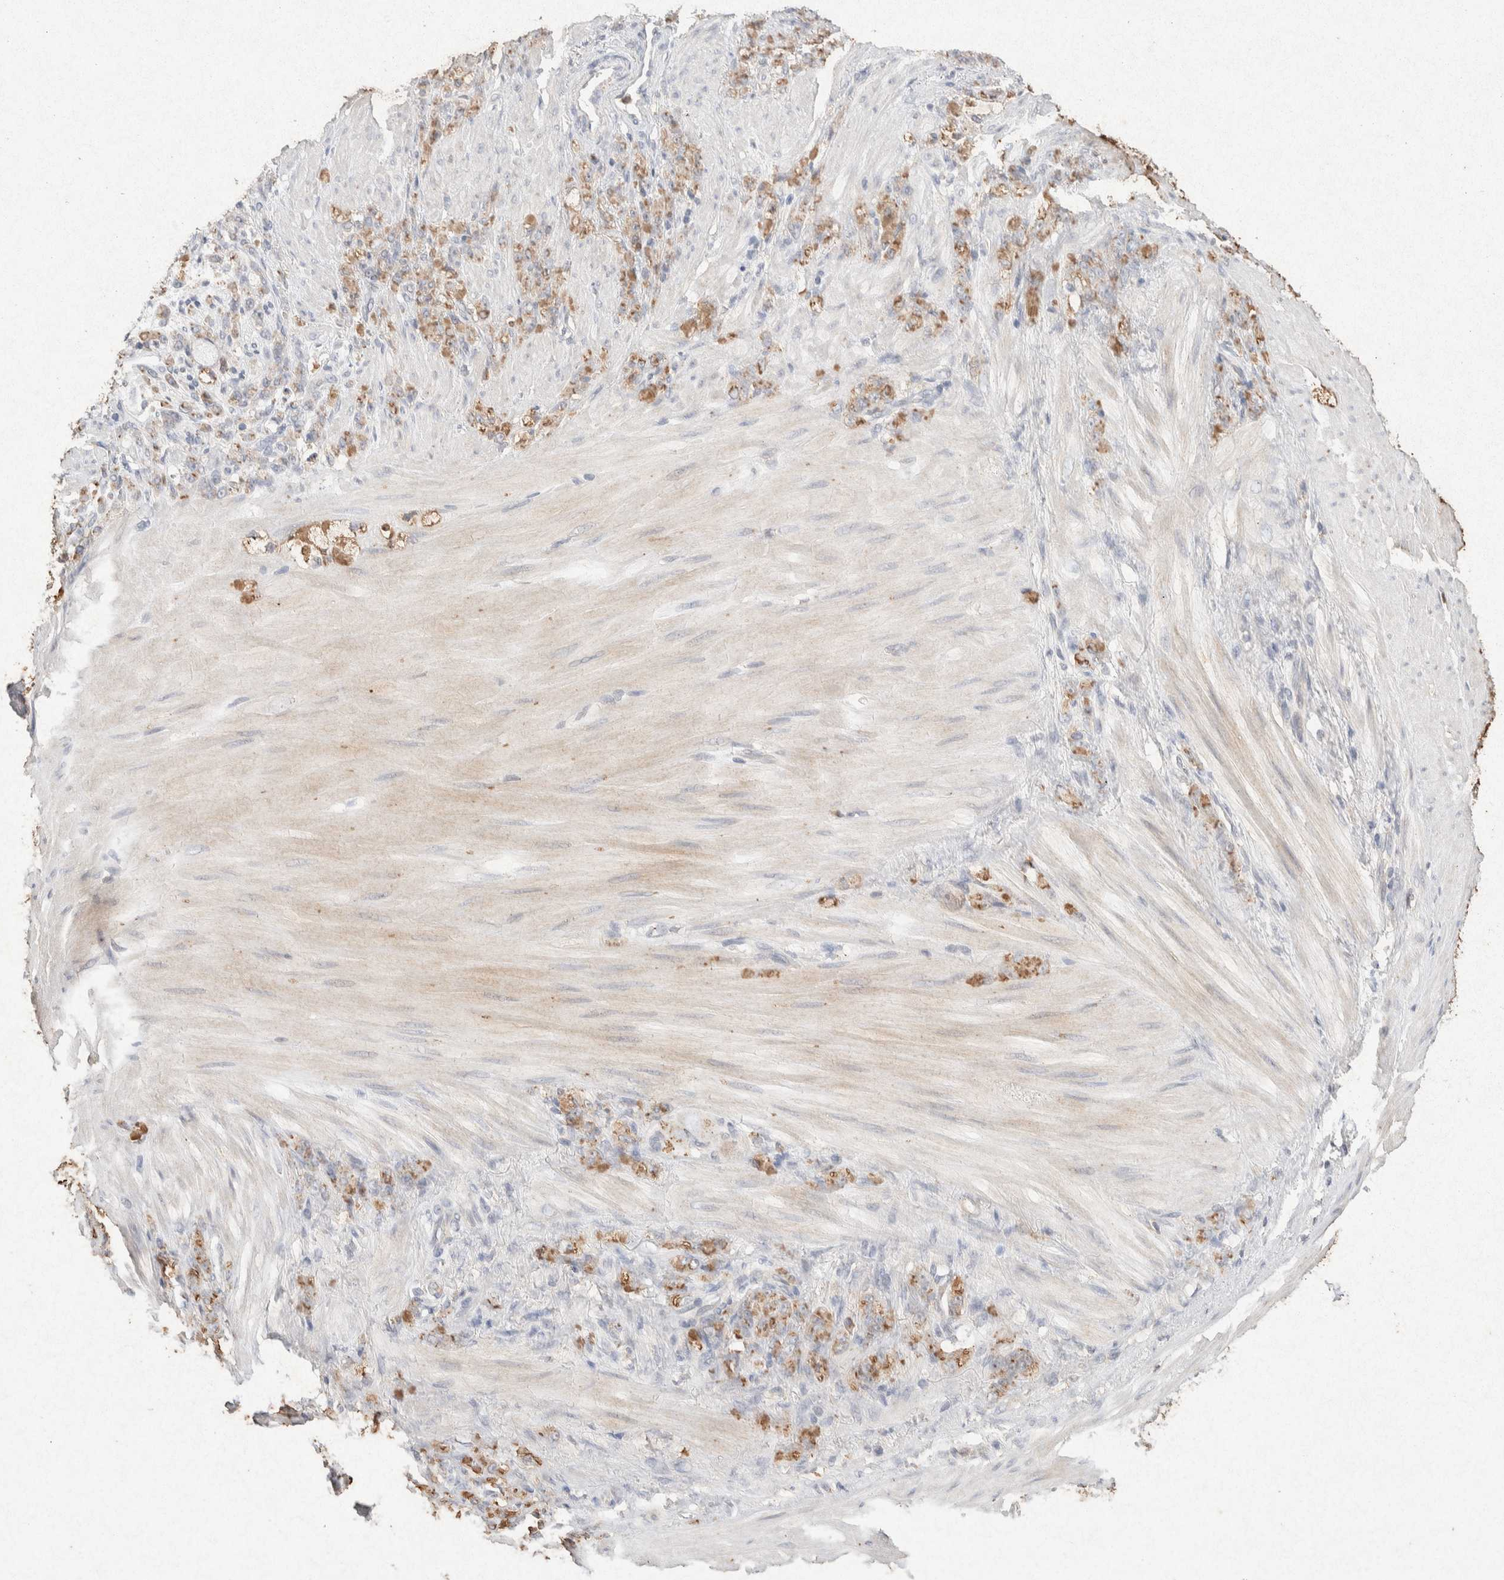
{"staining": {"intensity": "moderate", "quantity": ">75%", "location": "cytoplasmic/membranous"}, "tissue": "stomach cancer", "cell_type": "Tumor cells", "image_type": "cancer", "snomed": [{"axis": "morphology", "description": "Adenocarcinoma, NOS"}, {"axis": "topography", "description": "Stomach"}], "caption": "Adenocarcinoma (stomach) stained with DAB immunohistochemistry reveals medium levels of moderate cytoplasmic/membranous expression in approximately >75% of tumor cells. The staining is performed using DAB (3,3'-diaminobenzidine) brown chromogen to label protein expression. The nuclei are counter-stained blue using hematoxylin.", "gene": "GNAI1", "patient": {"sex": "male", "age": 82}}